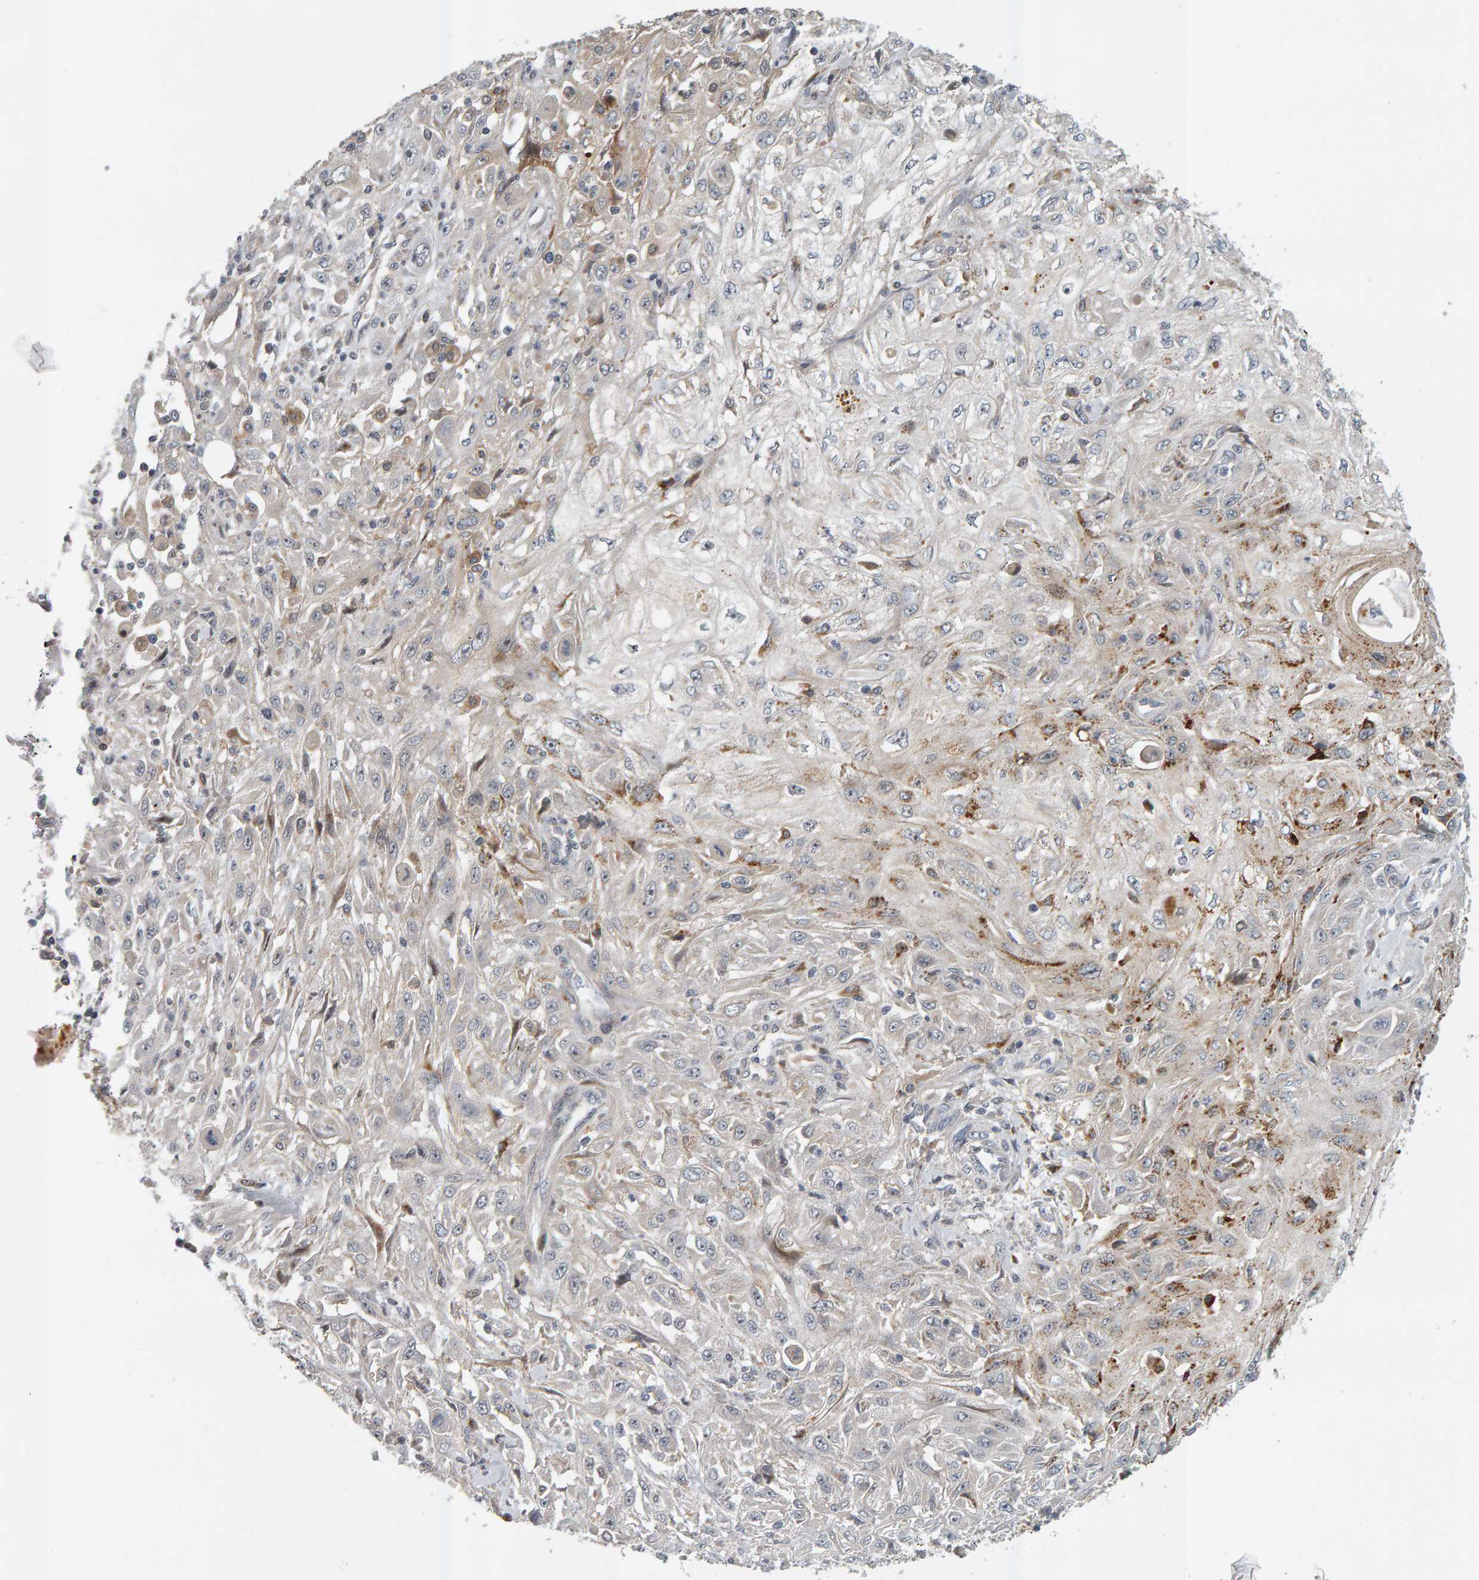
{"staining": {"intensity": "weak", "quantity": "<25%", "location": "cytoplasmic/membranous"}, "tissue": "skin cancer", "cell_type": "Tumor cells", "image_type": "cancer", "snomed": [{"axis": "morphology", "description": "Squamous cell carcinoma, NOS"}, {"axis": "morphology", "description": "Squamous cell carcinoma, metastatic, NOS"}, {"axis": "topography", "description": "Skin"}, {"axis": "topography", "description": "Lymph node"}], "caption": "The micrograph reveals no staining of tumor cells in skin cancer.", "gene": "ZNF160", "patient": {"sex": "male", "age": 75}}